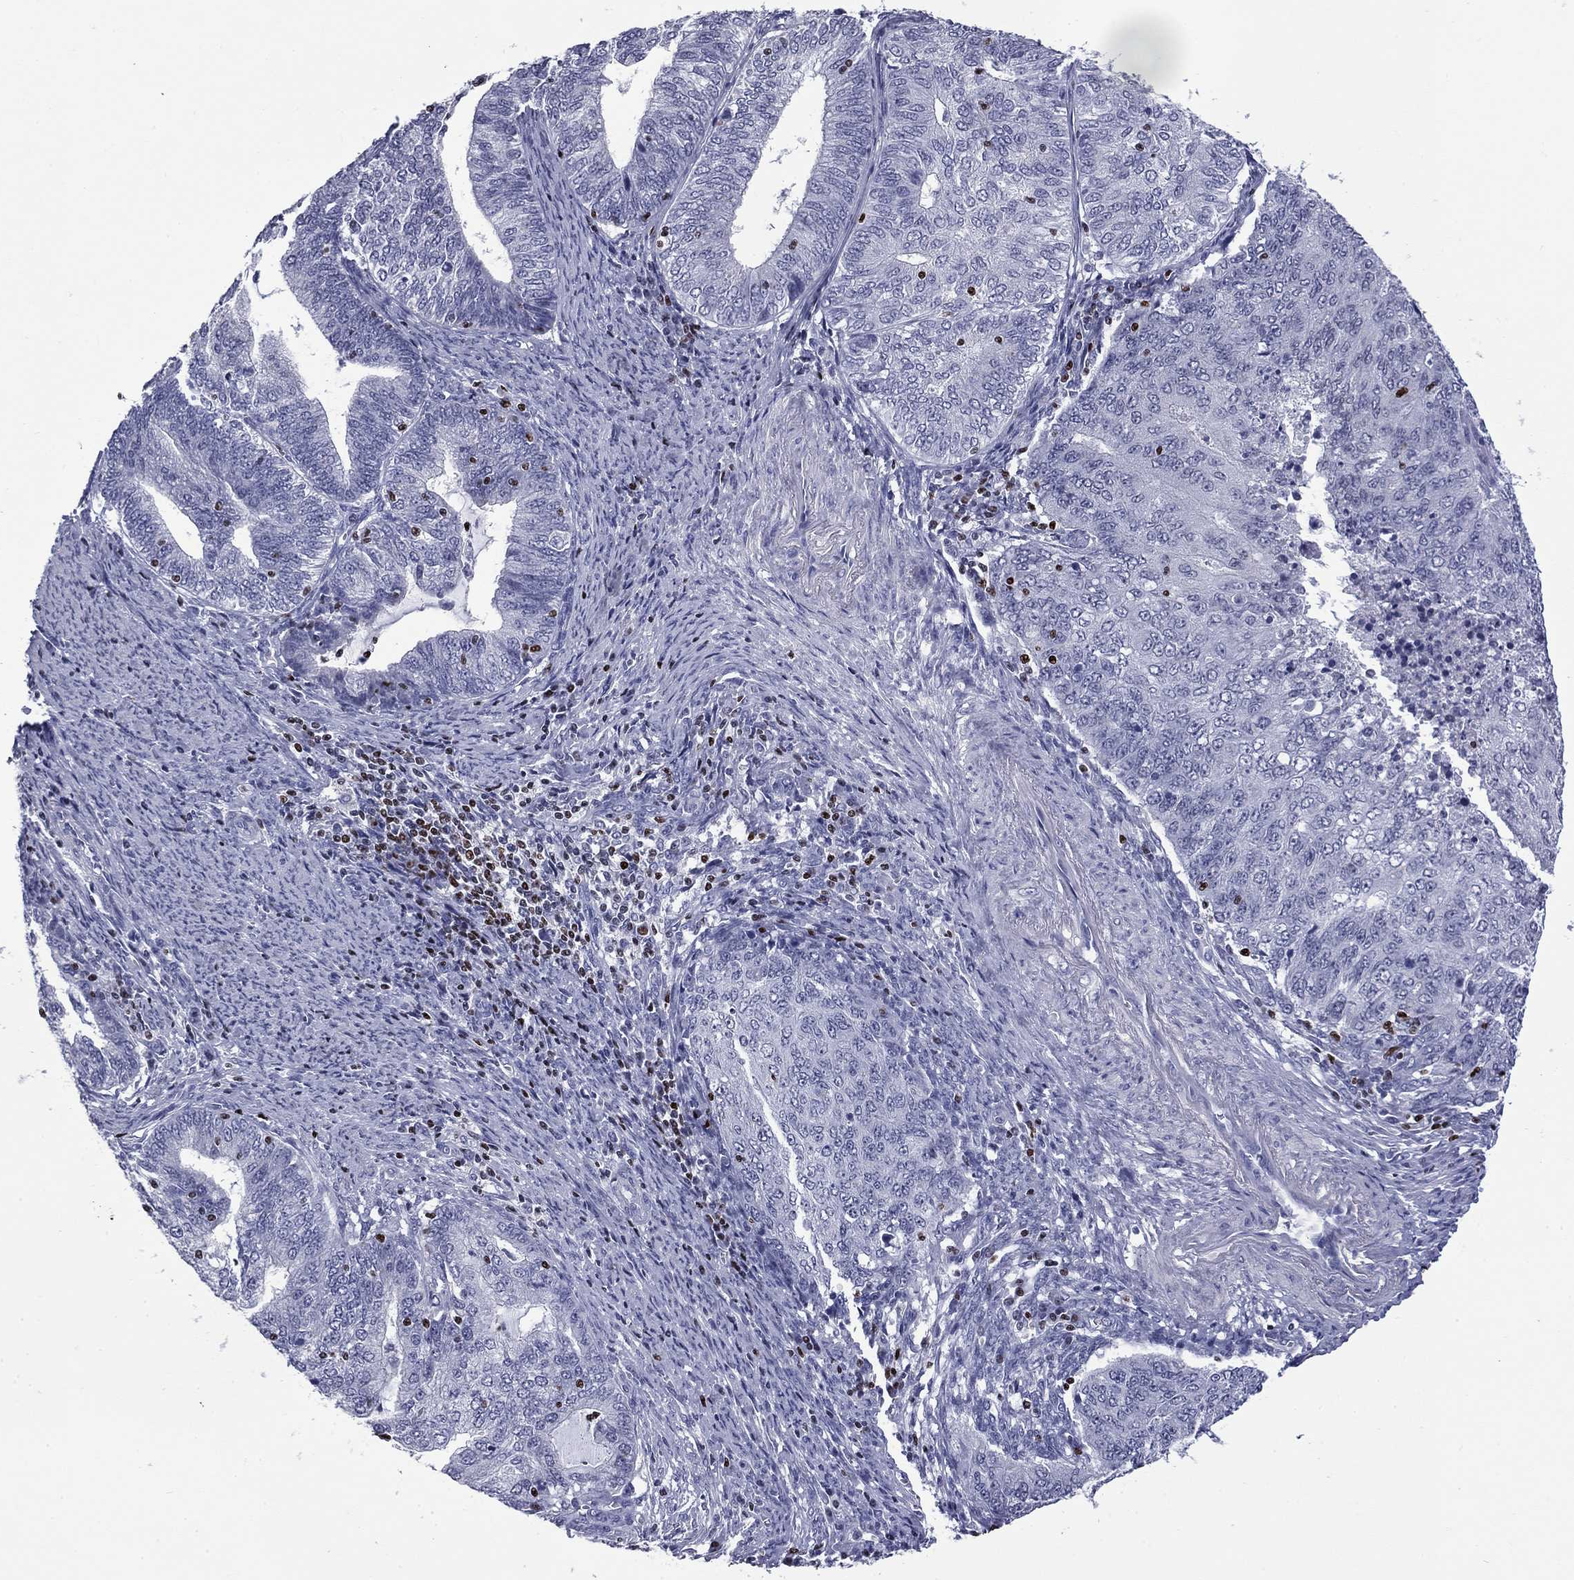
{"staining": {"intensity": "negative", "quantity": "none", "location": "none"}, "tissue": "endometrial cancer", "cell_type": "Tumor cells", "image_type": "cancer", "snomed": [{"axis": "morphology", "description": "Adenocarcinoma, NOS"}, {"axis": "topography", "description": "Endometrium"}], "caption": "Tumor cells show no significant staining in endometrial cancer.", "gene": "IKZF3", "patient": {"sex": "female", "age": 82}}